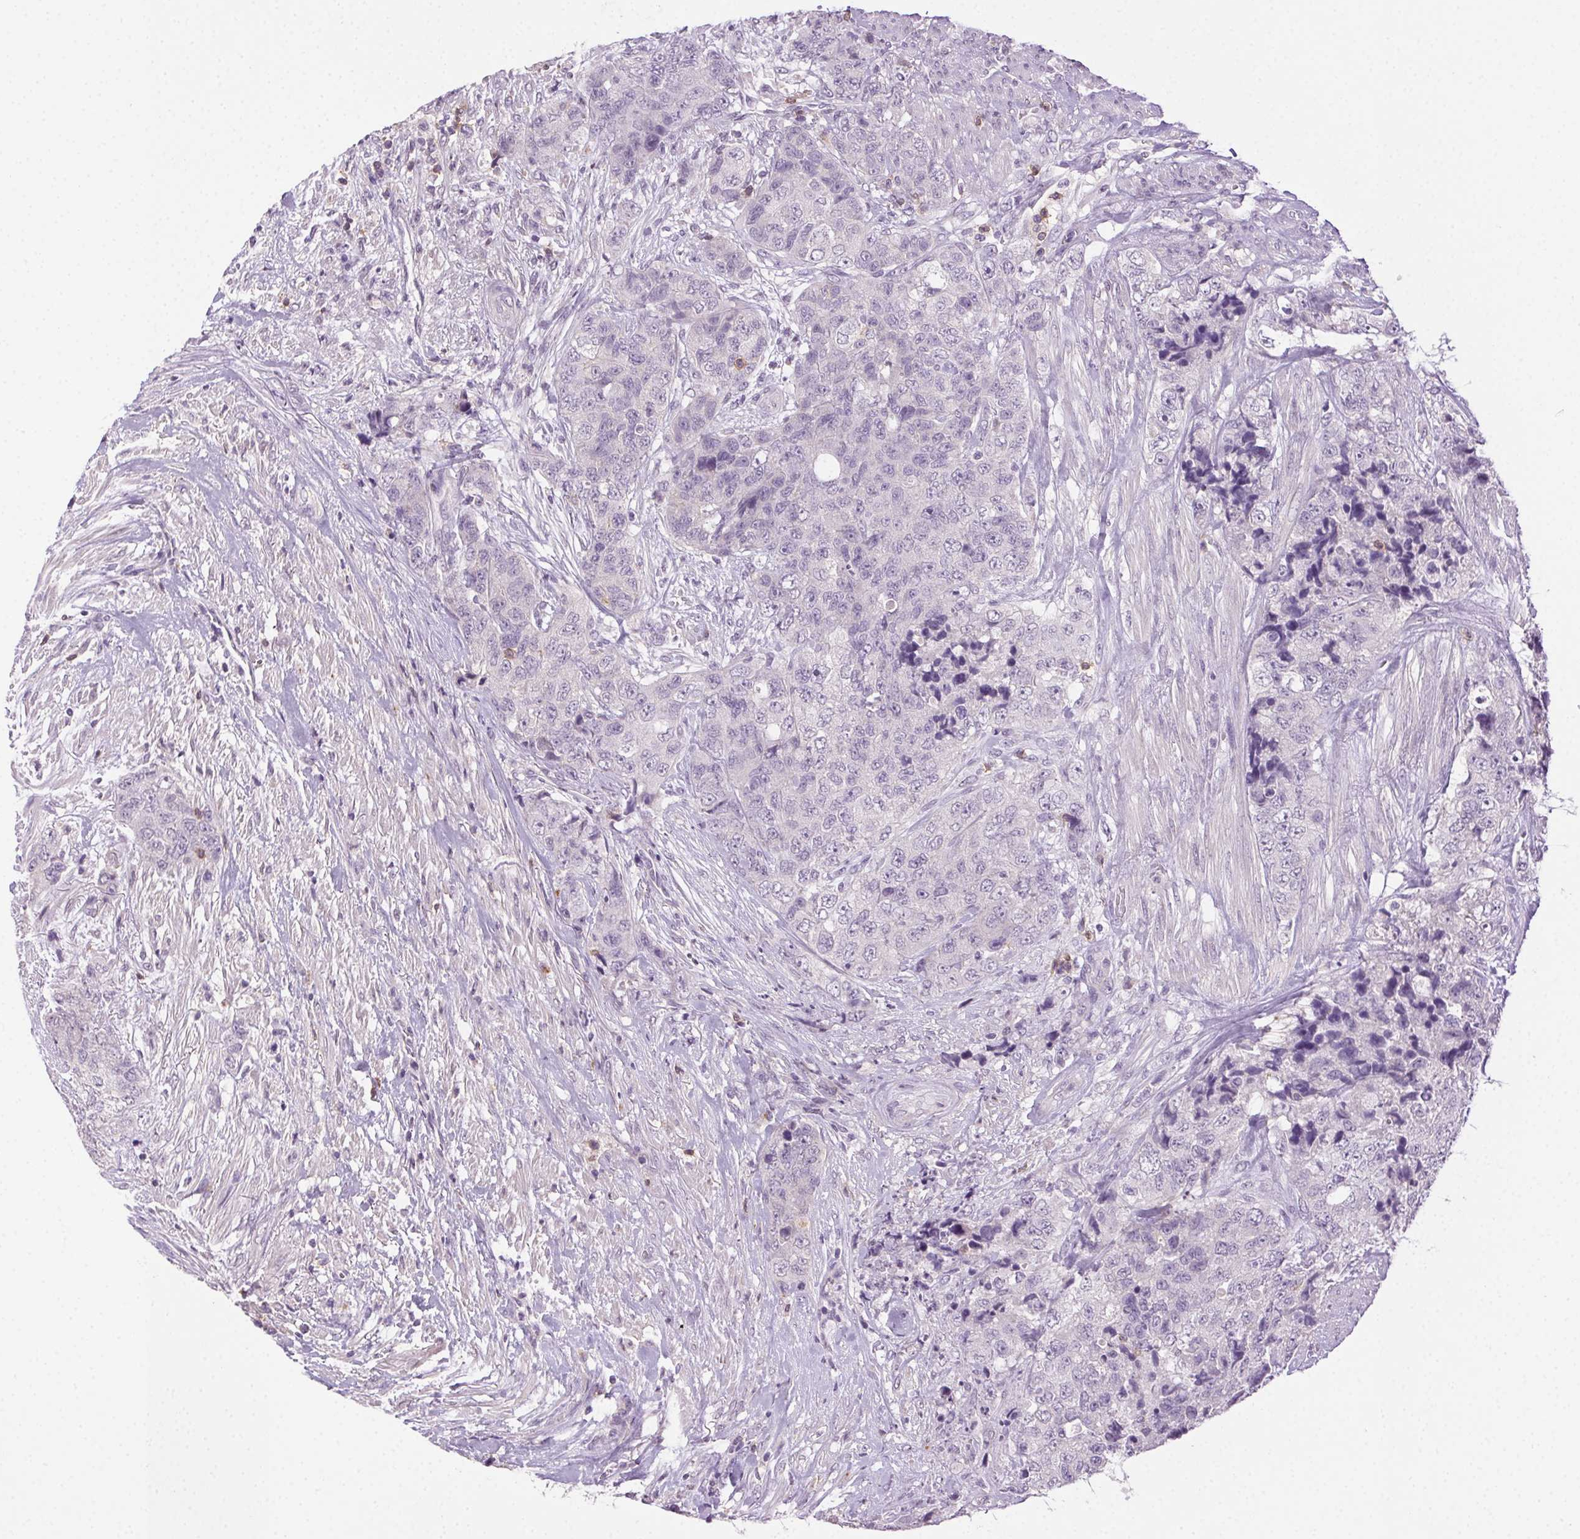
{"staining": {"intensity": "negative", "quantity": "none", "location": "none"}, "tissue": "urothelial cancer", "cell_type": "Tumor cells", "image_type": "cancer", "snomed": [{"axis": "morphology", "description": "Urothelial carcinoma, High grade"}, {"axis": "topography", "description": "Urinary bladder"}], "caption": "This is a micrograph of immunohistochemistry (IHC) staining of high-grade urothelial carcinoma, which shows no positivity in tumor cells.", "gene": "AKAP5", "patient": {"sex": "female", "age": 78}}